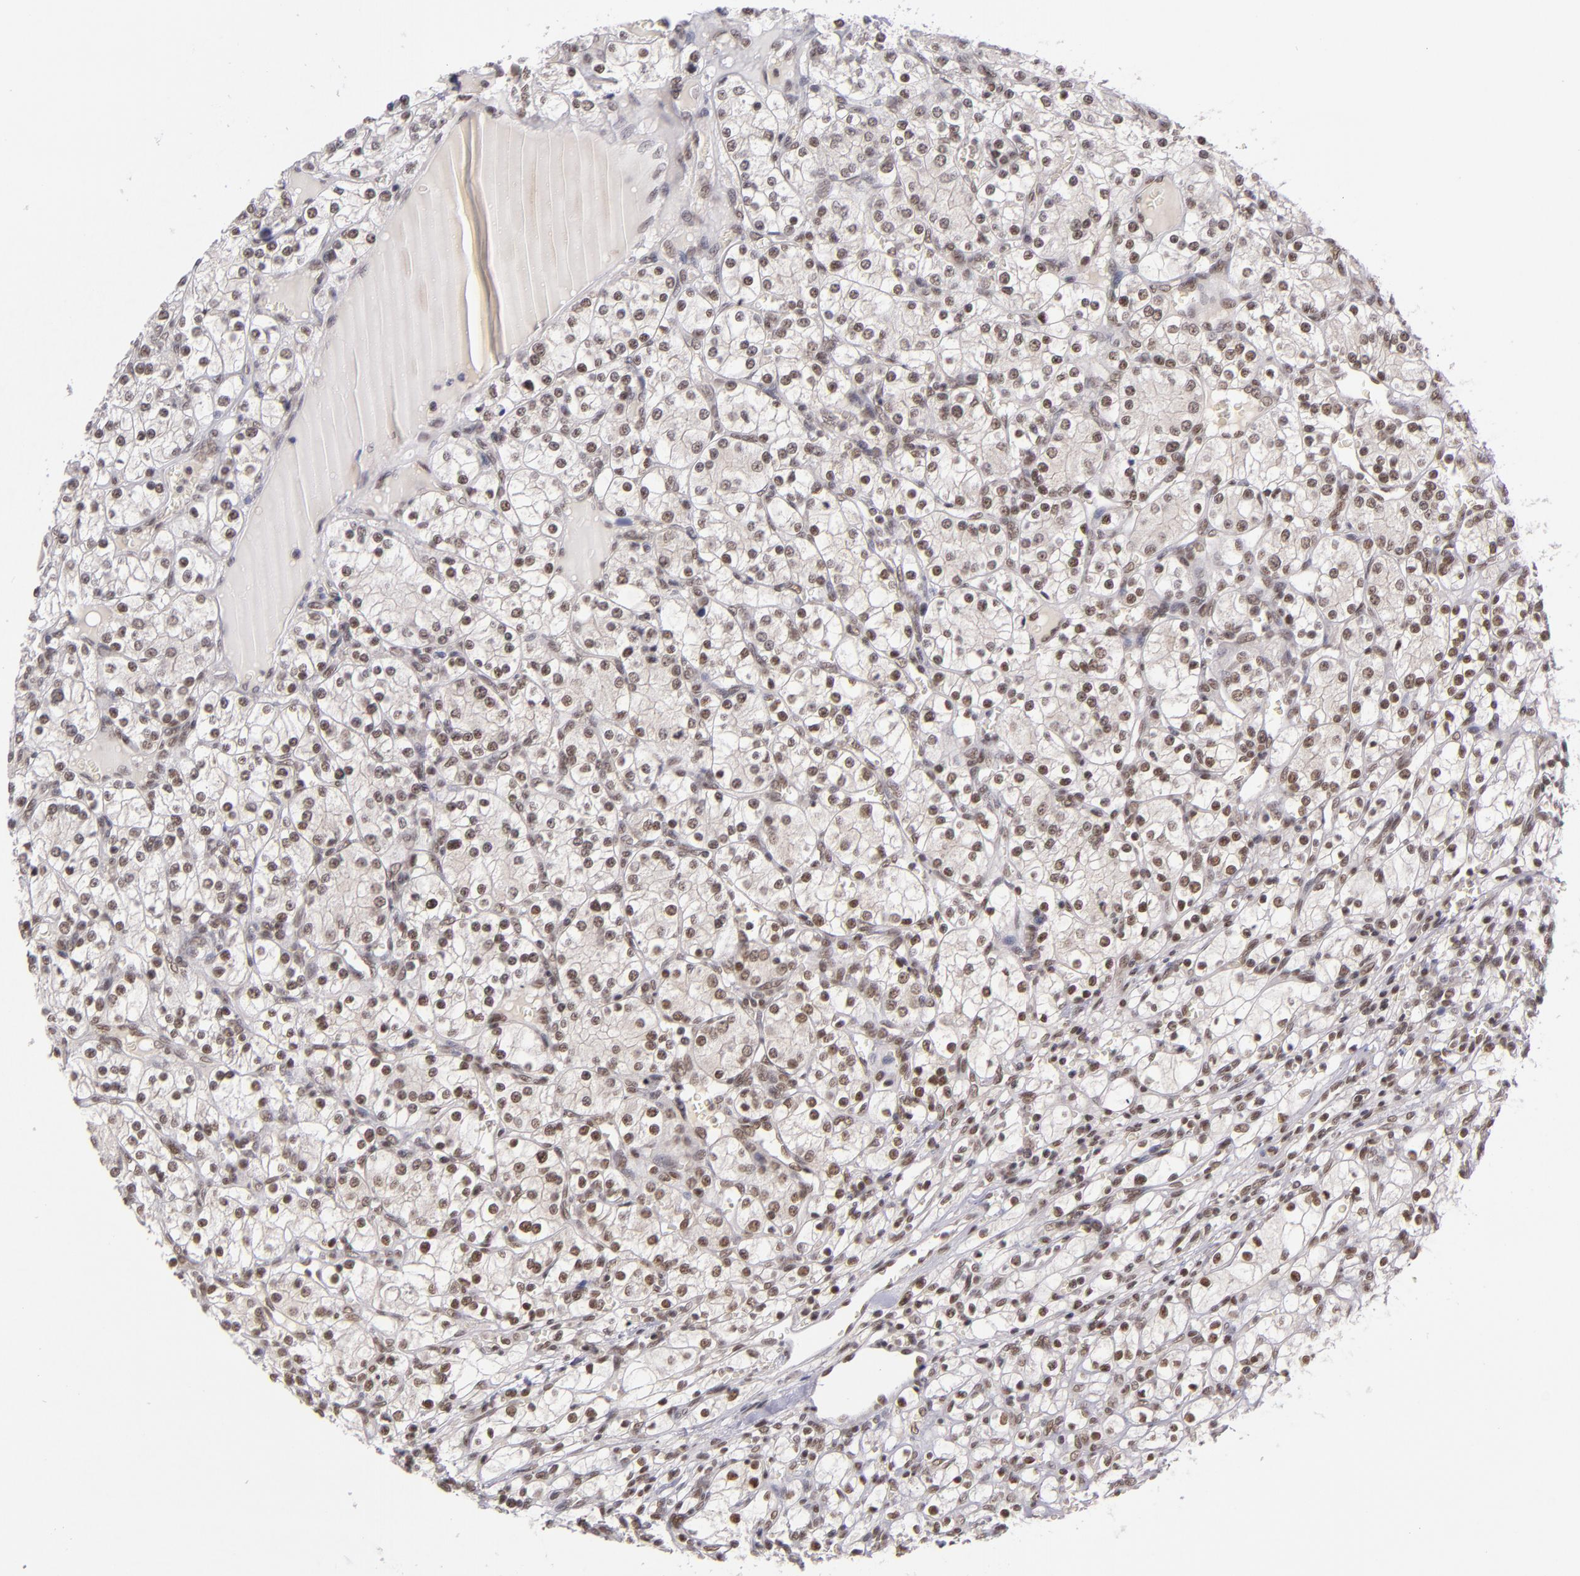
{"staining": {"intensity": "moderate", "quantity": ">75%", "location": "nuclear"}, "tissue": "renal cancer", "cell_type": "Tumor cells", "image_type": "cancer", "snomed": [{"axis": "morphology", "description": "Adenocarcinoma, NOS"}, {"axis": "topography", "description": "Kidney"}], "caption": "This is a photomicrograph of IHC staining of renal cancer, which shows moderate staining in the nuclear of tumor cells.", "gene": "ZNF148", "patient": {"sex": "female", "age": 62}}